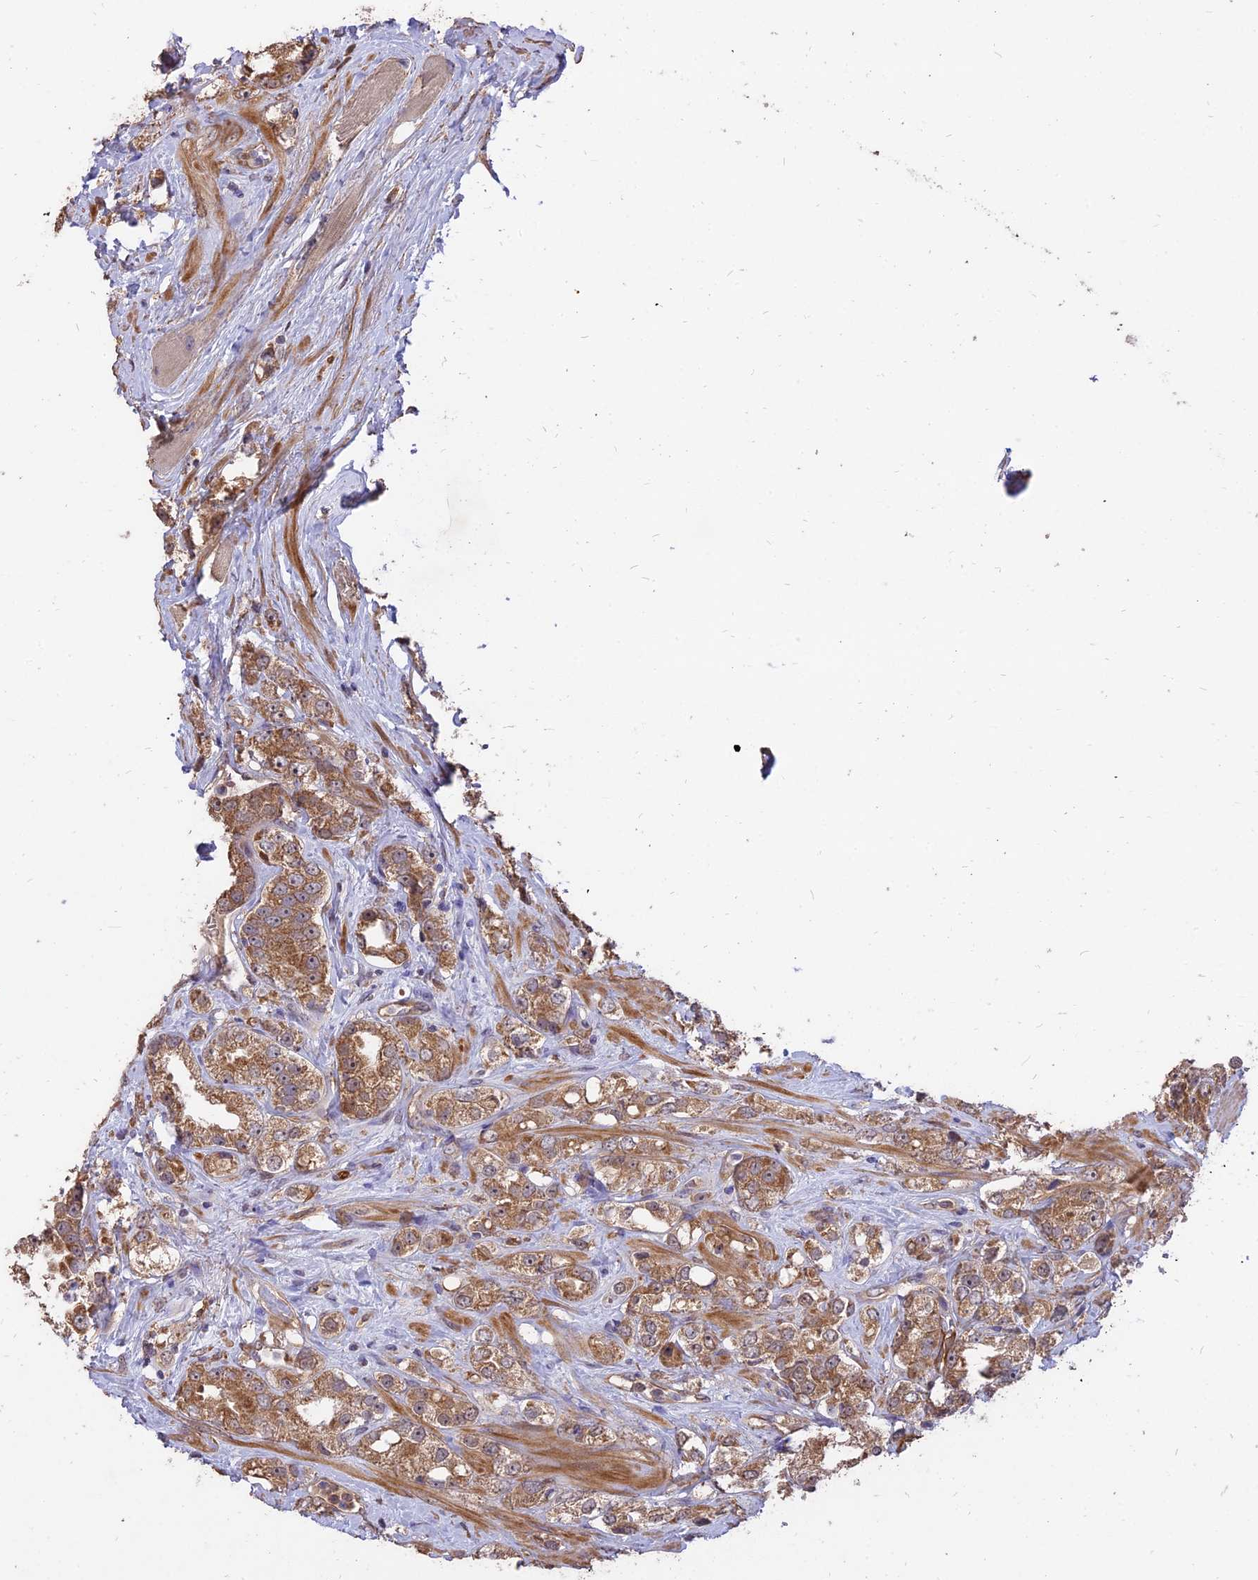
{"staining": {"intensity": "moderate", "quantity": ">75%", "location": "cytoplasmic/membranous"}, "tissue": "prostate cancer", "cell_type": "Tumor cells", "image_type": "cancer", "snomed": [{"axis": "morphology", "description": "Adenocarcinoma, NOS"}, {"axis": "topography", "description": "Prostate"}], "caption": "Approximately >75% of tumor cells in human prostate adenocarcinoma demonstrate moderate cytoplasmic/membranous protein positivity as visualized by brown immunohistochemical staining.", "gene": "SAC3D1", "patient": {"sex": "male", "age": 79}}